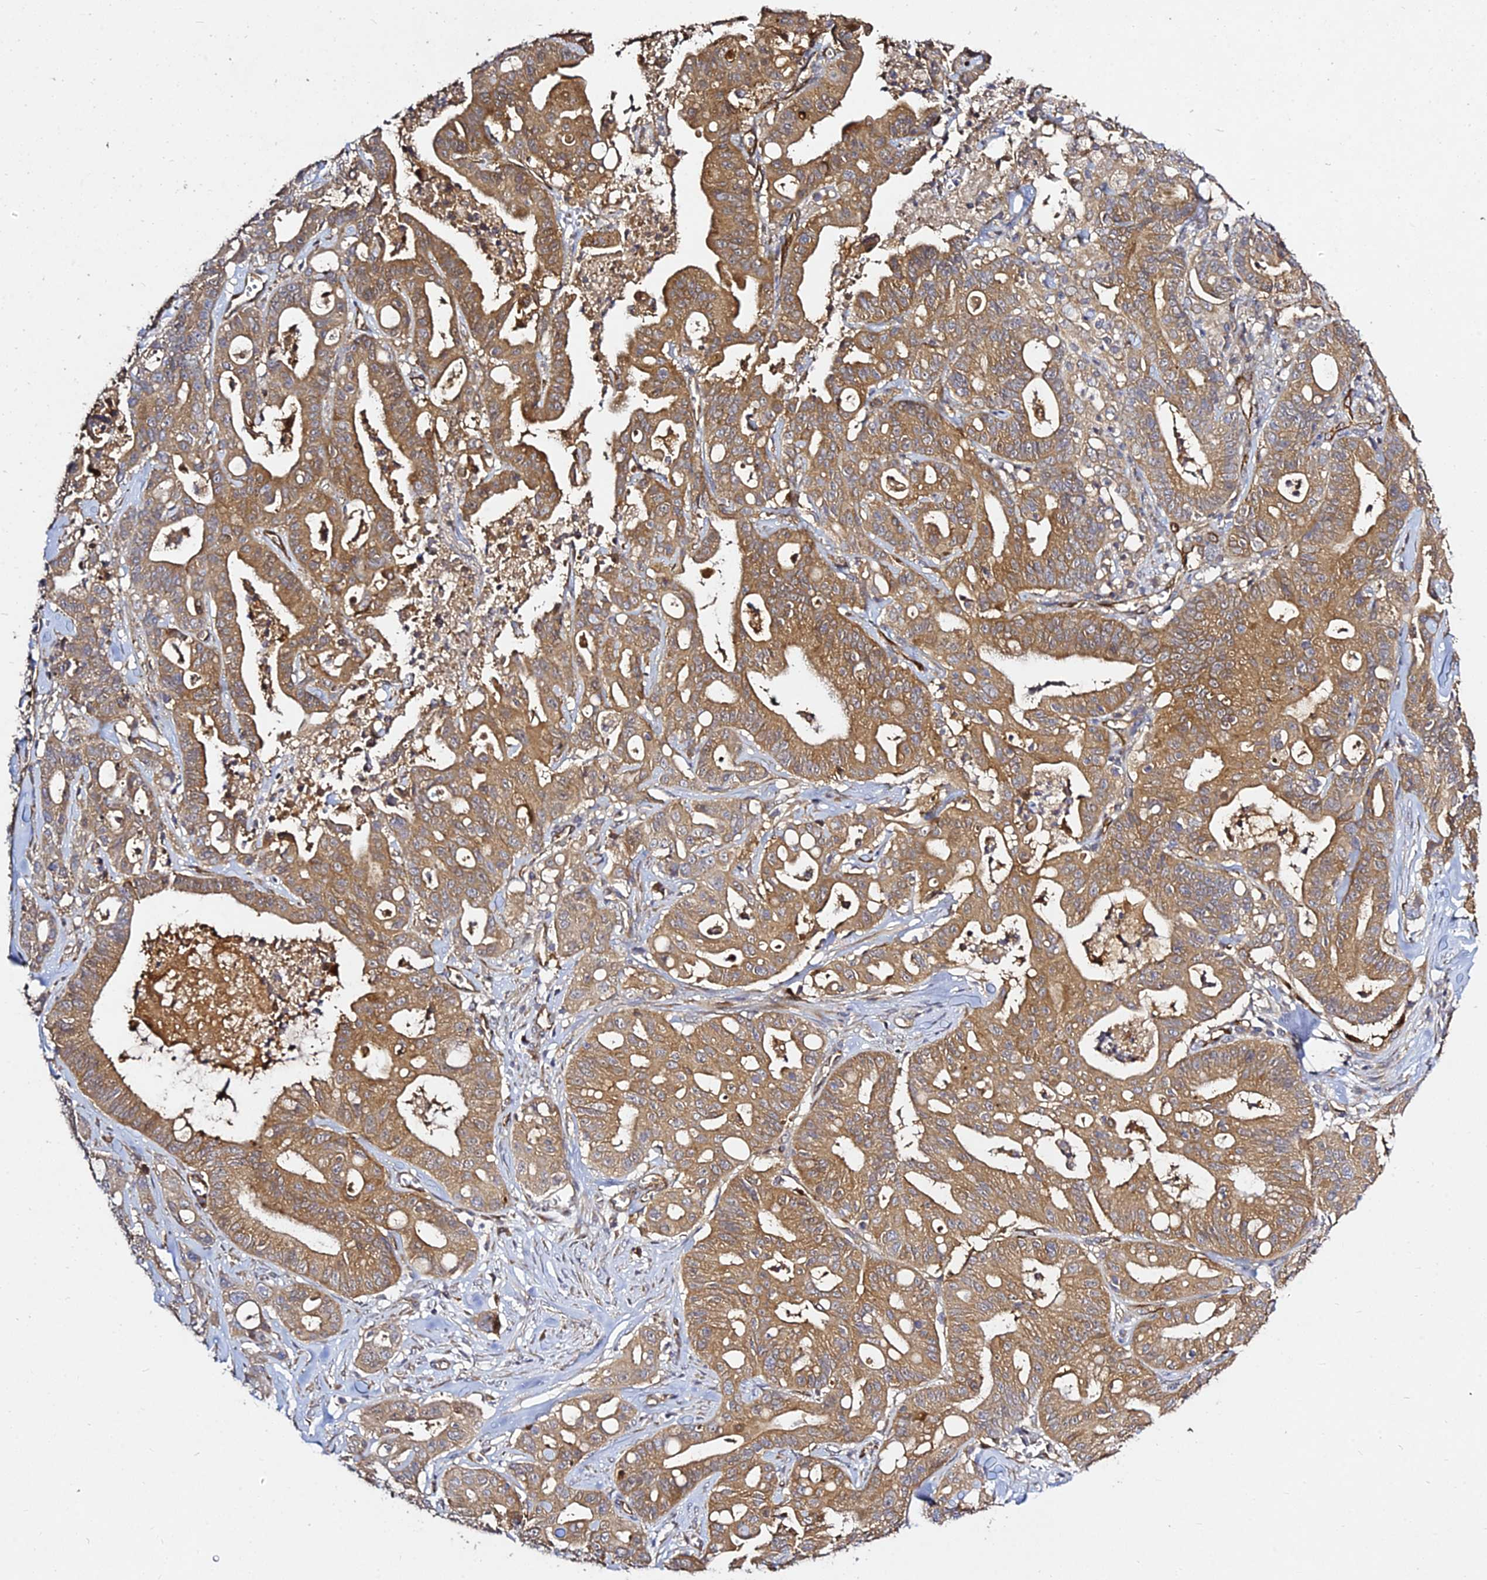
{"staining": {"intensity": "moderate", "quantity": ">75%", "location": "cytoplasmic/membranous"}, "tissue": "ovarian cancer", "cell_type": "Tumor cells", "image_type": "cancer", "snomed": [{"axis": "morphology", "description": "Cystadenocarcinoma, mucinous, NOS"}, {"axis": "topography", "description": "Ovary"}], "caption": "Ovarian cancer (mucinous cystadenocarcinoma) stained with a brown dye demonstrates moderate cytoplasmic/membranous positive positivity in about >75% of tumor cells.", "gene": "GRTP1", "patient": {"sex": "female", "age": 70}}